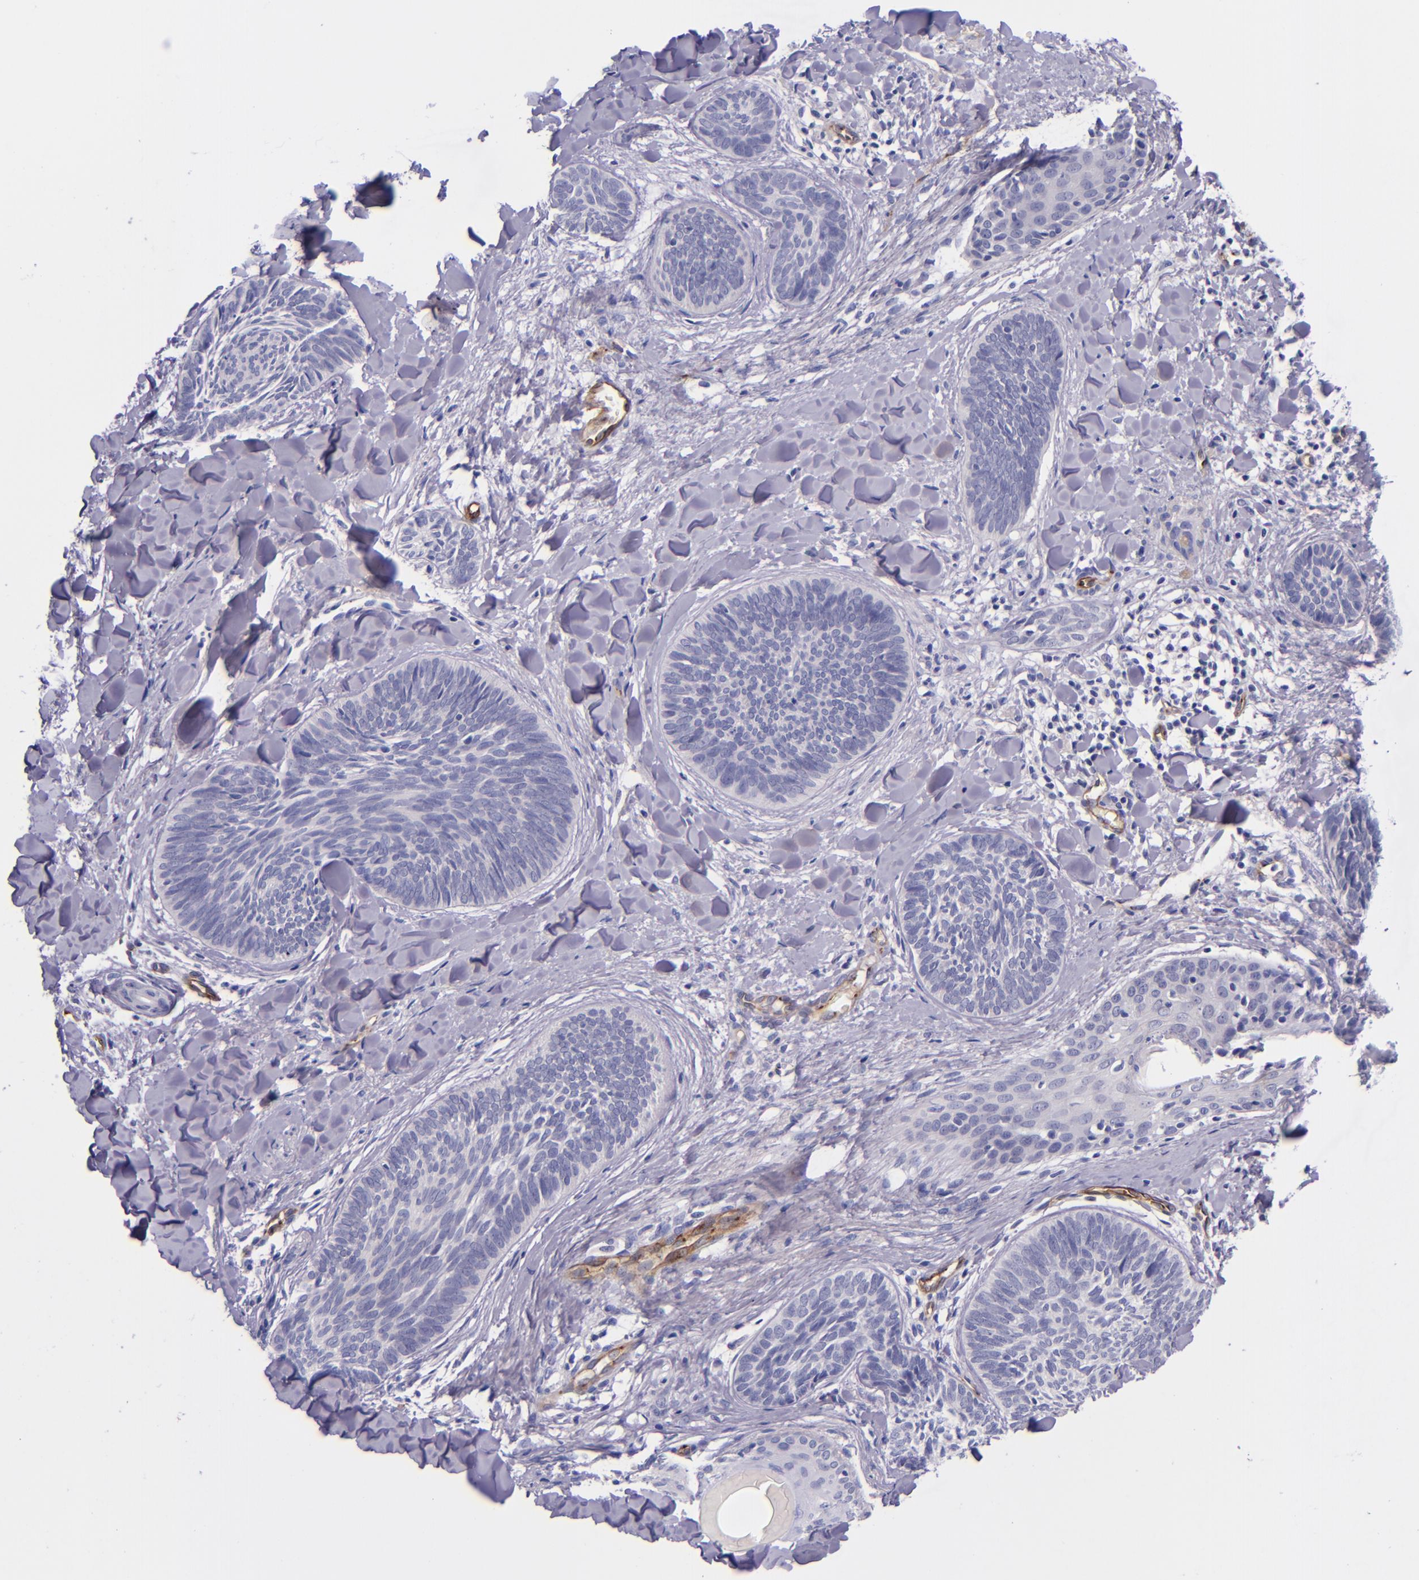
{"staining": {"intensity": "negative", "quantity": "none", "location": "none"}, "tissue": "skin cancer", "cell_type": "Tumor cells", "image_type": "cancer", "snomed": [{"axis": "morphology", "description": "Basal cell carcinoma"}, {"axis": "topography", "description": "Skin"}], "caption": "Photomicrograph shows no protein expression in tumor cells of basal cell carcinoma (skin) tissue.", "gene": "NOS3", "patient": {"sex": "female", "age": 81}}